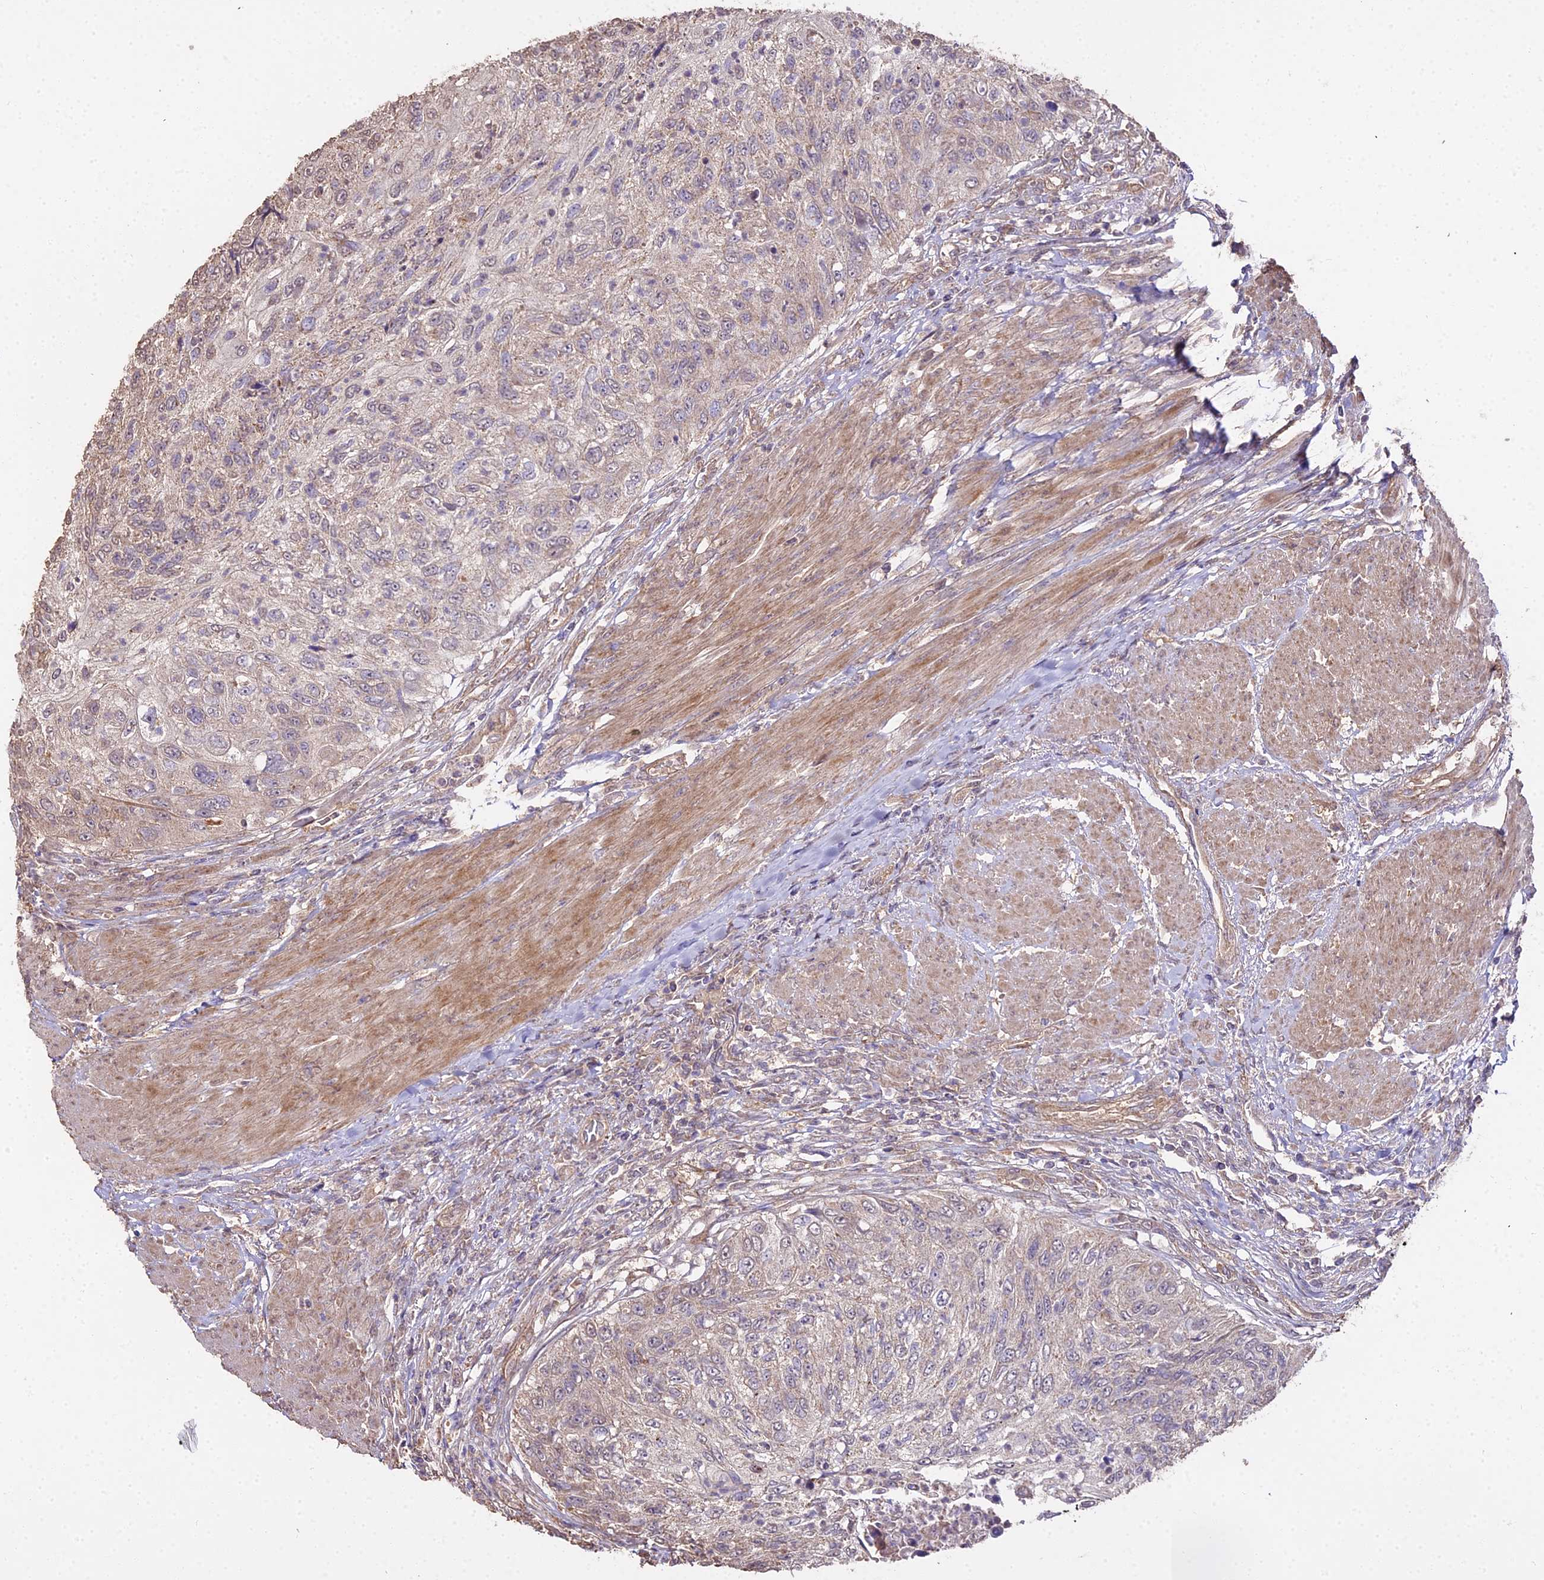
{"staining": {"intensity": "weak", "quantity": "25%-75%", "location": "cytoplasmic/membranous"}, "tissue": "urothelial cancer", "cell_type": "Tumor cells", "image_type": "cancer", "snomed": [{"axis": "morphology", "description": "Urothelial carcinoma, High grade"}, {"axis": "topography", "description": "Urinary bladder"}], "caption": "The micrograph displays staining of urothelial cancer, revealing weak cytoplasmic/membranous protein staining (brown color) within tumor cells. (Brightfield microscopy of DAB IHC at high magnification).", "gene": "METTL13", "patient": {"sex": "female", "age": 60}}